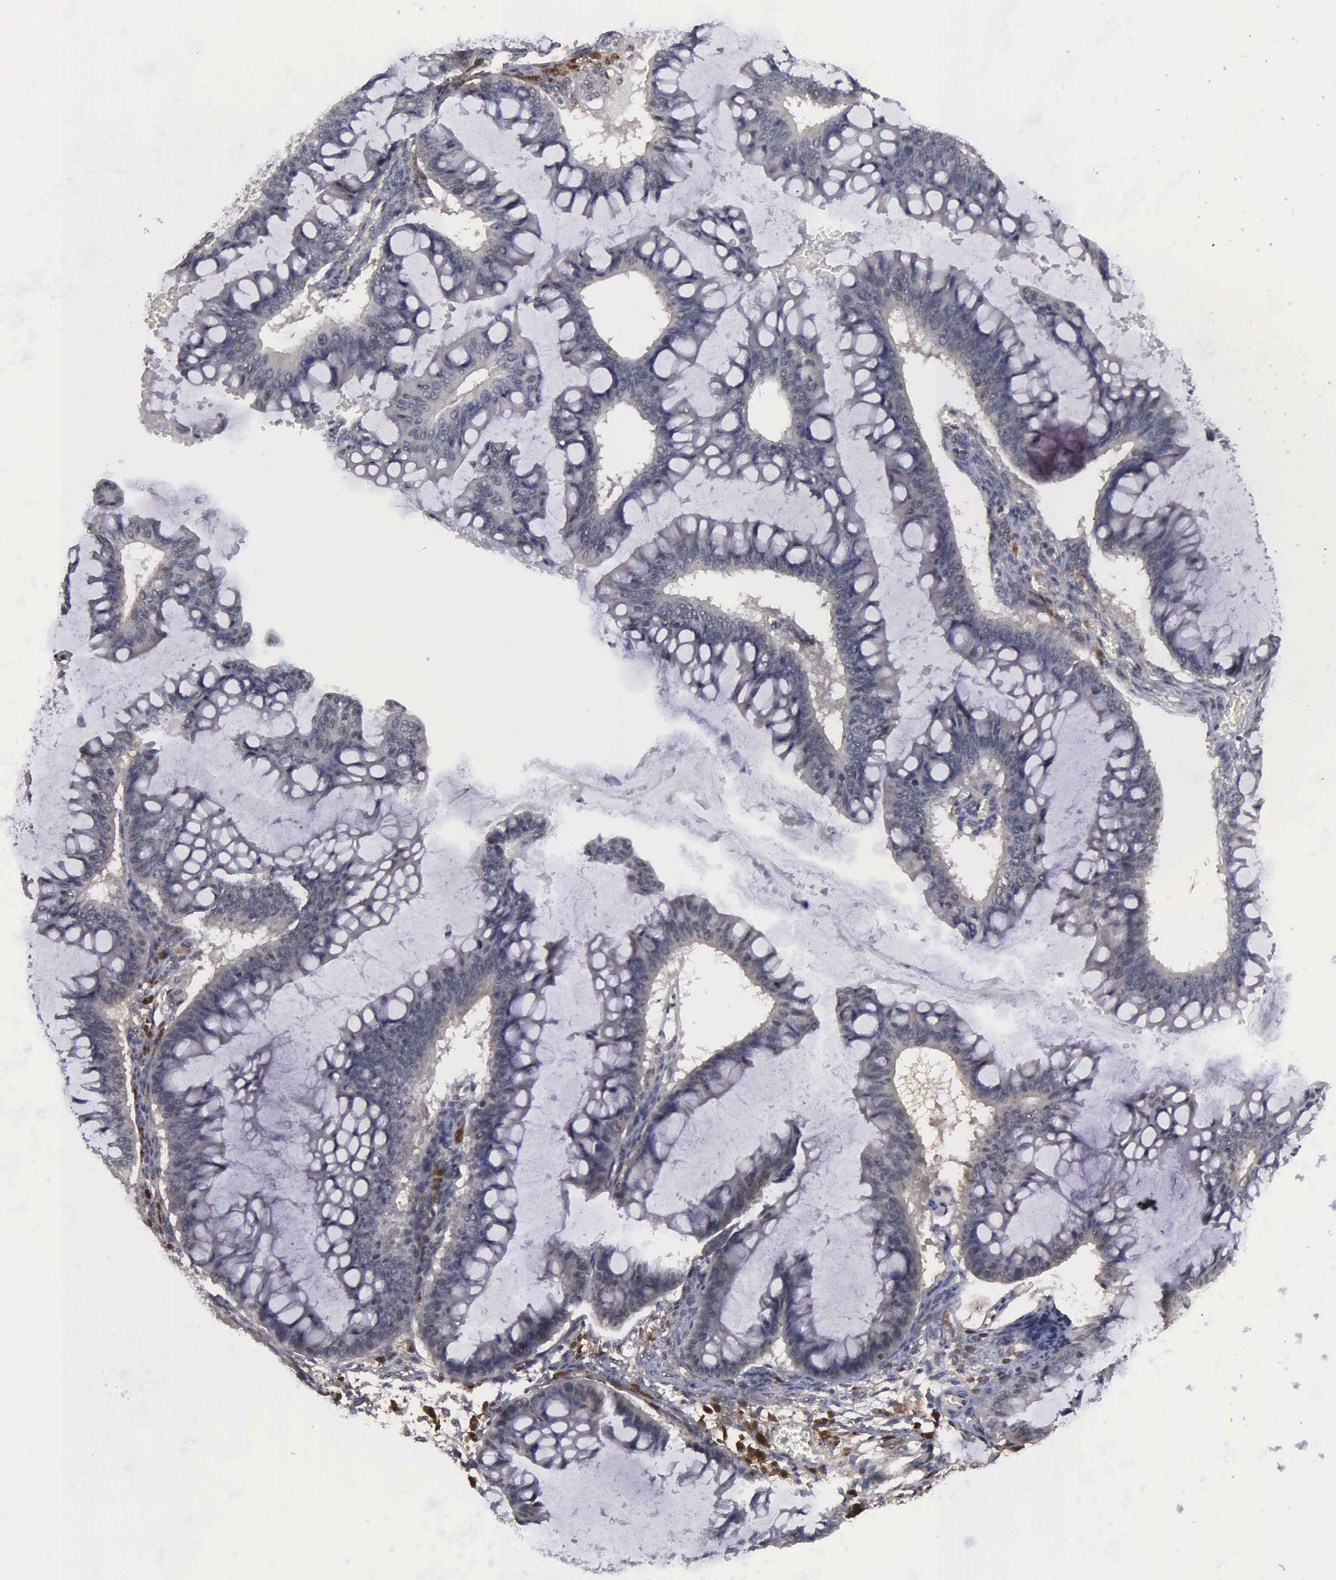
{"staining": {"intensity": "negative", "quantity": "none", "location": "none"}, "tissue": "ovarian cancer", "cell_type": "Tumor cells", "image_type": "cancer", "snomed": [{"axis": "morphology", "description": "Cystadenocarcinoma, mucinous, NOS"}, {"axis": "topography", "description": "Ovary"}], "caption": "Immunohistochemistry of human ovarian cancer (mucinous cystadenocarcinoma) demonstrates no expression in tumor cells. (Stains: DAB IHC with hematoxylin counter stain, Microscopy: brightfield microscopy at high magnification).", "gene": "ZBTB33", "patient": {"sex": "female", "age": 73}}